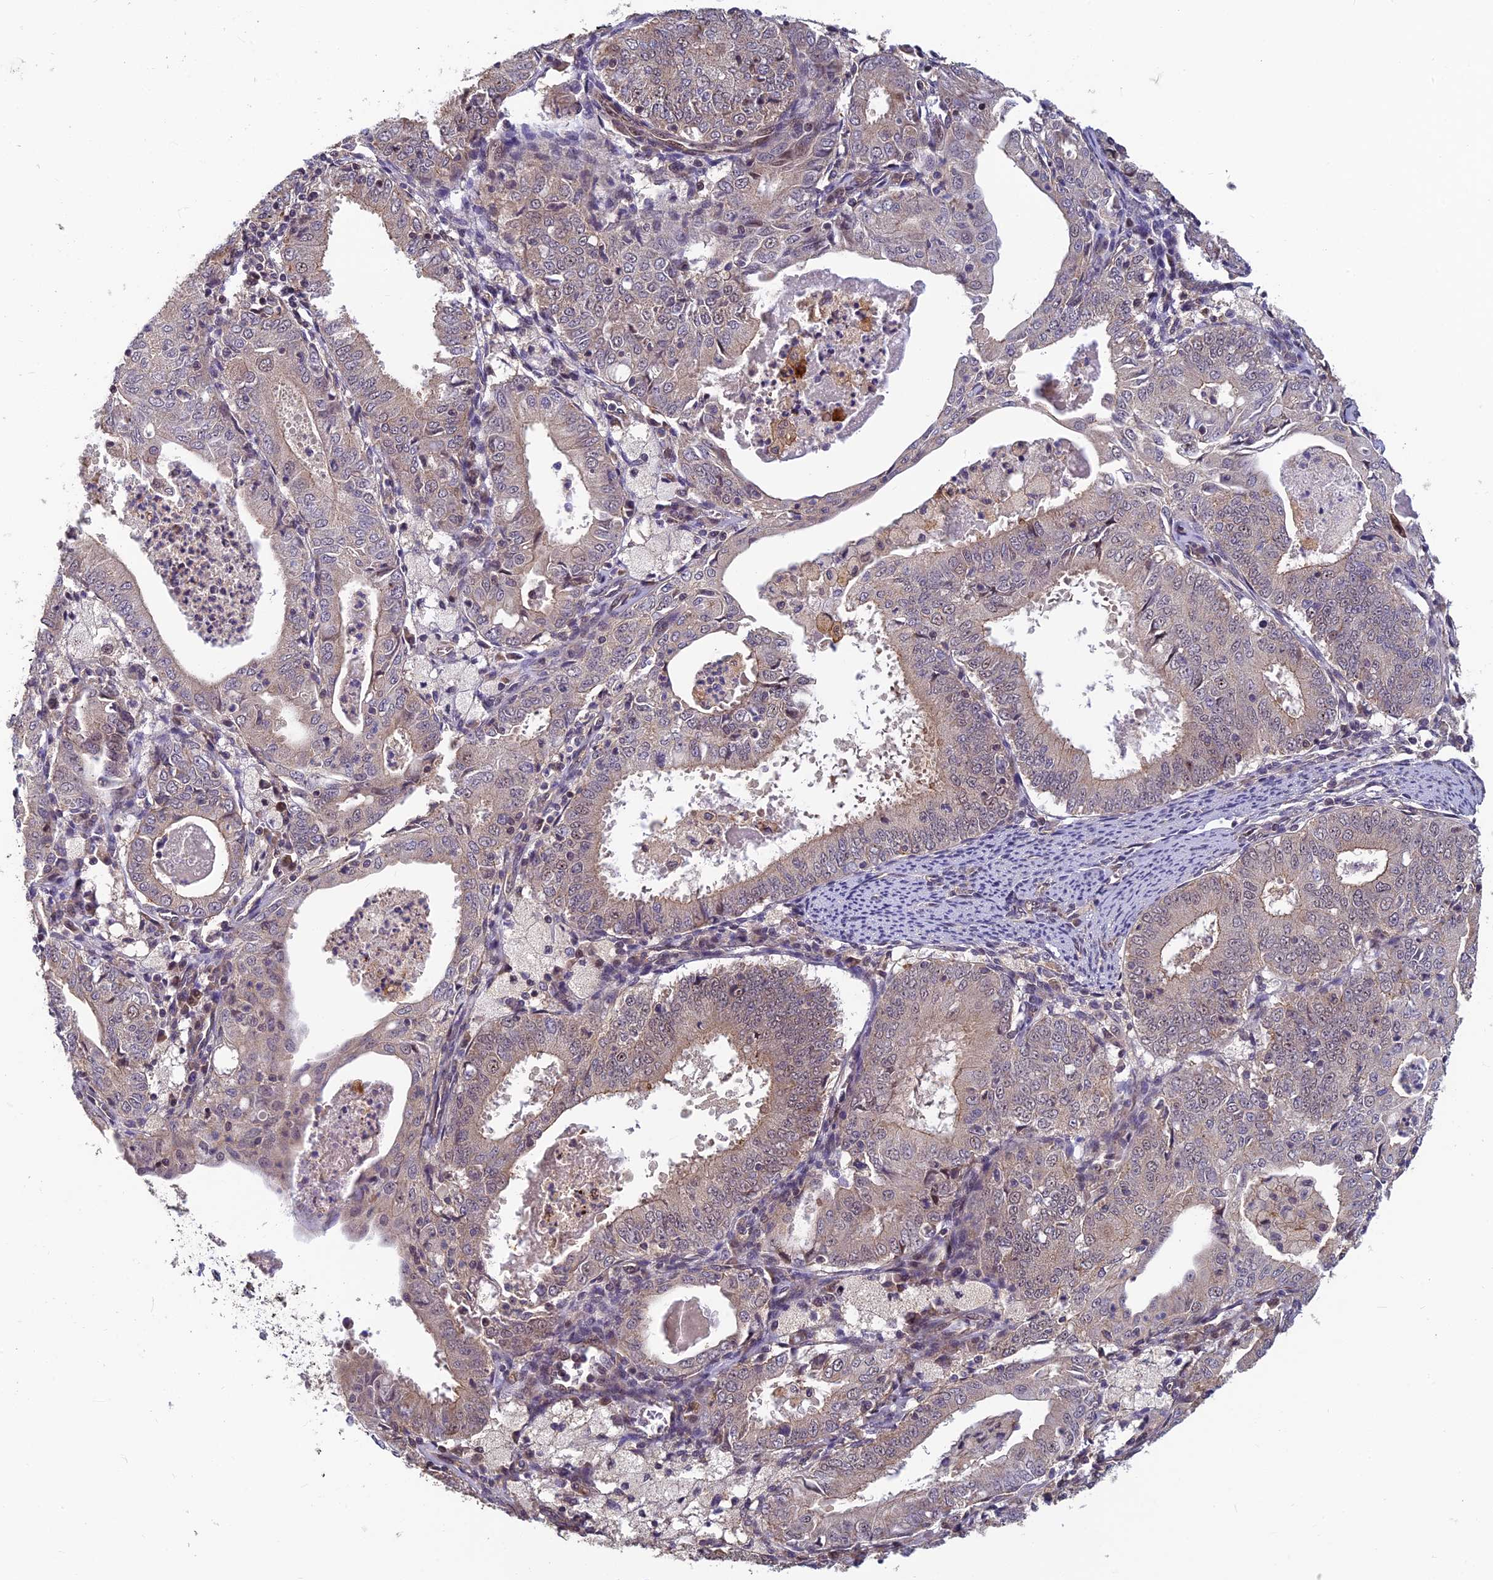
{"staining": {"intensity": "moderate", "quantity": "<25%", "location": "cytoplasmic/membranous"}, "tissue": "endometrial cancer", "cell_type": "Tumor cells", "image_type": "cancer", "snomed": [{"axis": "morphology", "description": "Adenocarcinoma, NOS"}, {"axis": "topography", "description": "Endometrium"}], "caption": "IHC micrograph of neoplastic tissue: human endometrial adenocarcinoma stained using IHC exhibits low levels of moderate protein expression localized specifically in the cytoplasmic/membranous of tumor cells, appearing as a cytoplasmic/membranous brown color.", "gene": "PIKFYVE", "patient": {"sex": "female", "age": 57}}